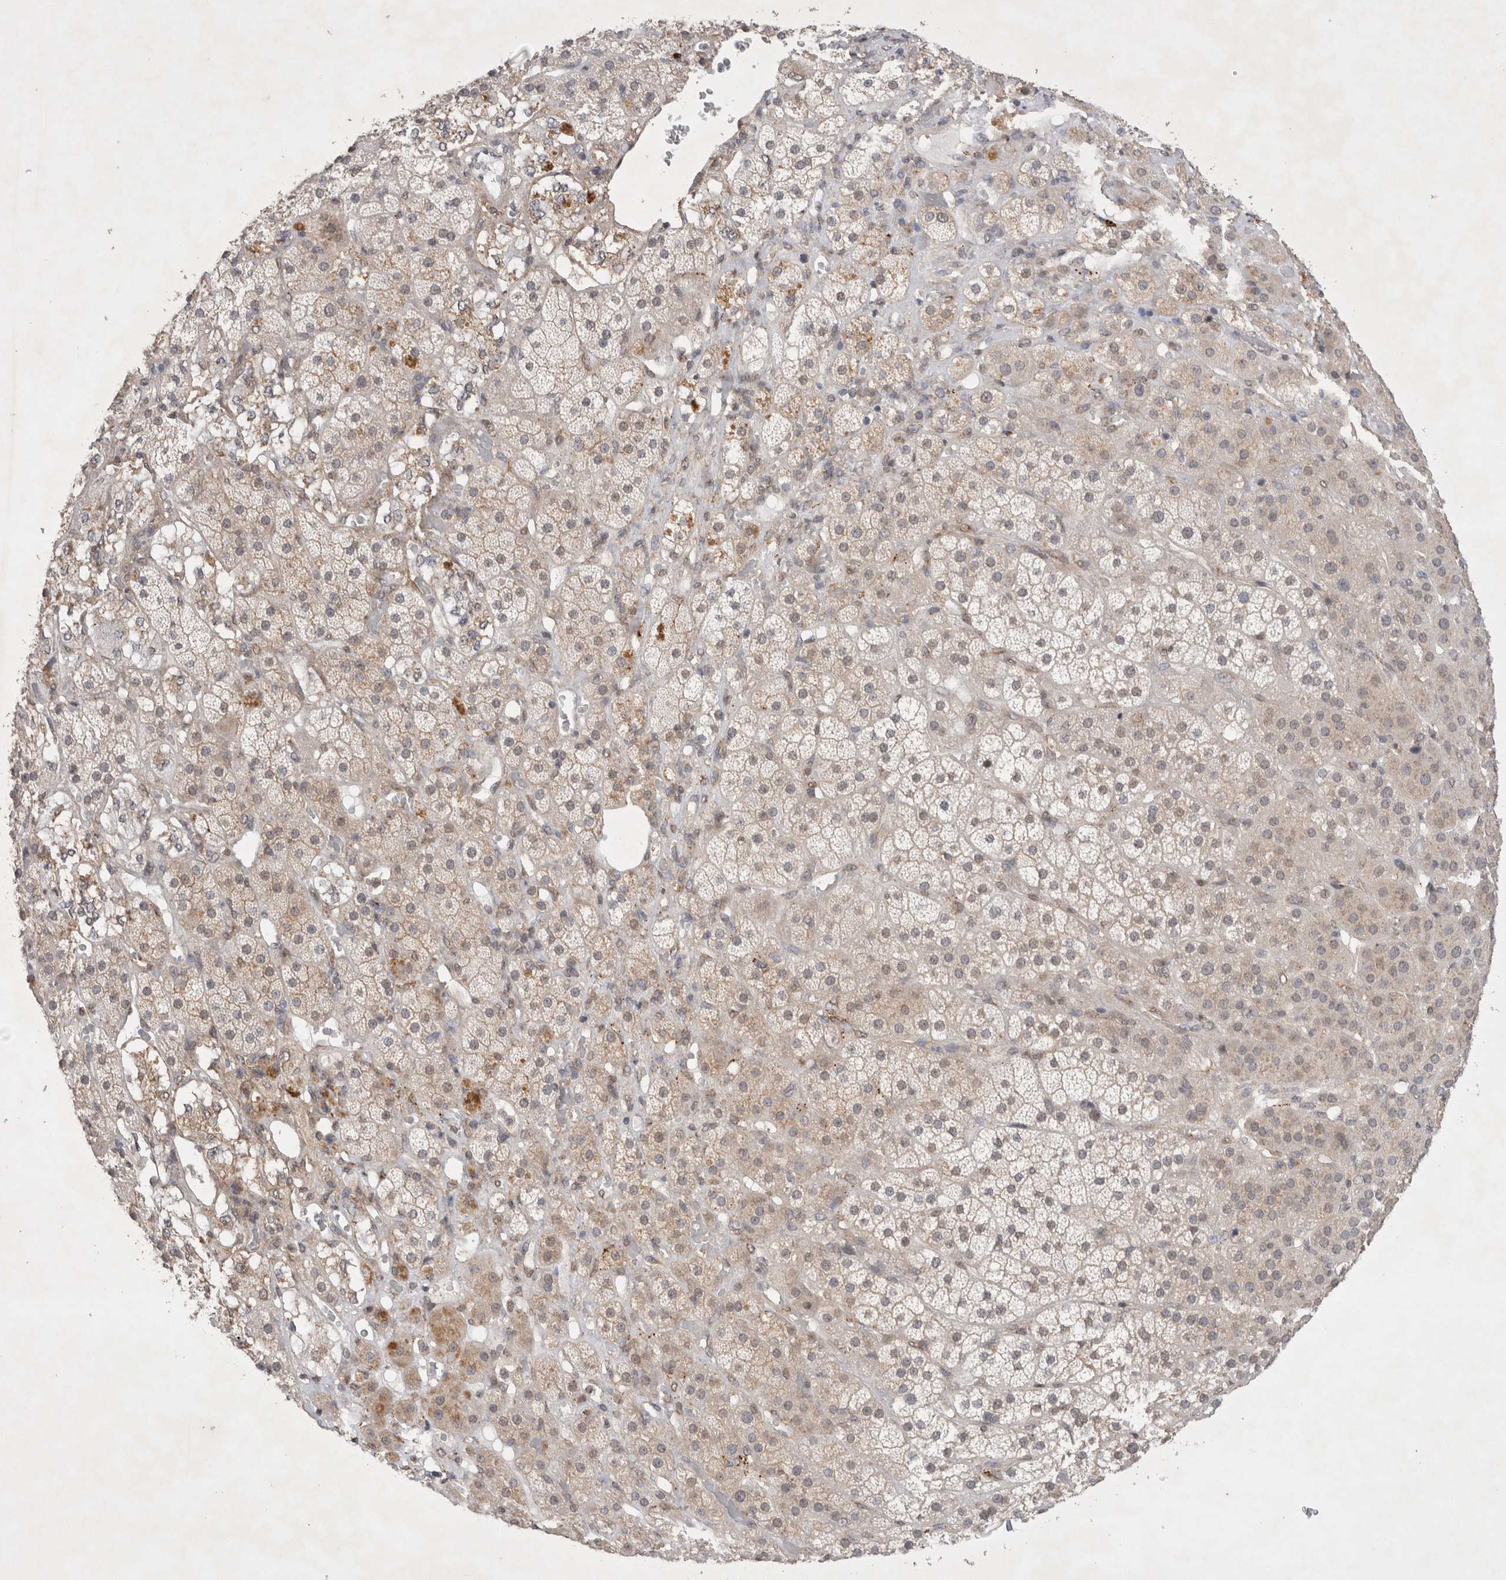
{"staining": {"intensity": "moderate", "quantity": "<25%", "location": "cytoplasmic/membranous"}, "tissue": "adrenal gland", "cell_type": "Glandular cells", "image_type": "normal", "snomed": [{"axis": "morphology", "description": "Normal tissue, NOS"}, {"axis": "topography", "description": "Adrenal gland"}], "caption": "Glandular cells reveal moderate cytoplasmic/membranous expression in about <25% of cells in unremarkable adrenal gland. The staining is performed using DAB brown chromogen to label protein expression. The nuclei are counter-stained blue using hematoxylin.", "gene": "WIPF2", "patient": {"sex": "male", "age": 57}}